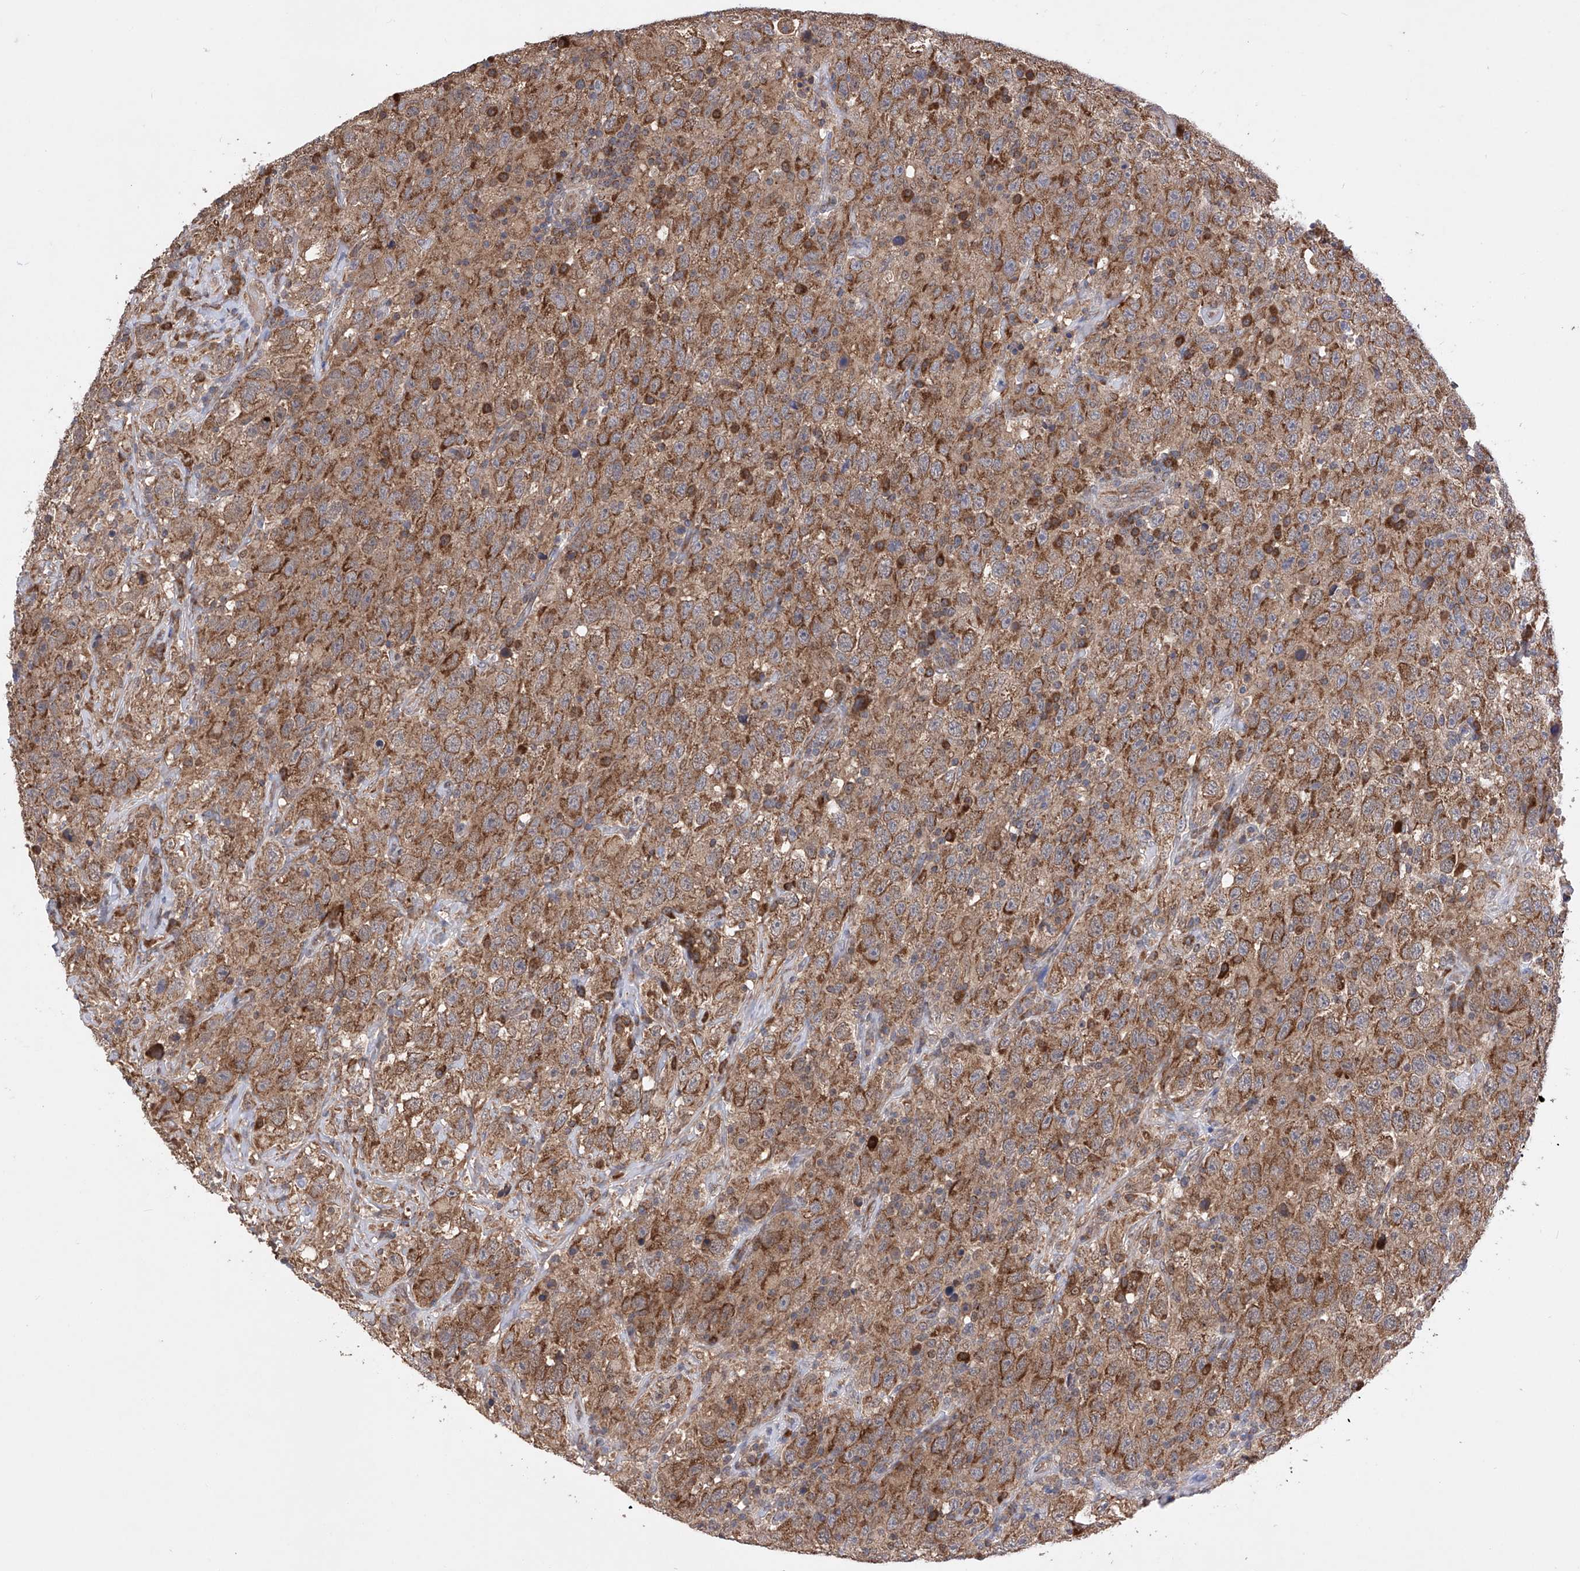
{"staining": {"intensity": "moderate", "quantity": ">75%", "location": "cytoplasmic/membranous"}, "tissue": "testis cancer", "cell_type": "Tumor cells", "image_type": "cancer", "snomed": [{"axis": "morphology", "description": "Seminoma, NOS"}, {"axis": "topography", "description": "Testis"}], "caption": "Protein expression analysis of testis cancer (seminoma) demonstrates moderate cytoplasmic/membranous staining in approximately >75% of tumor cells.", "gene": "SDHAF4", "patient": {"sex": "male", "age": 65}}